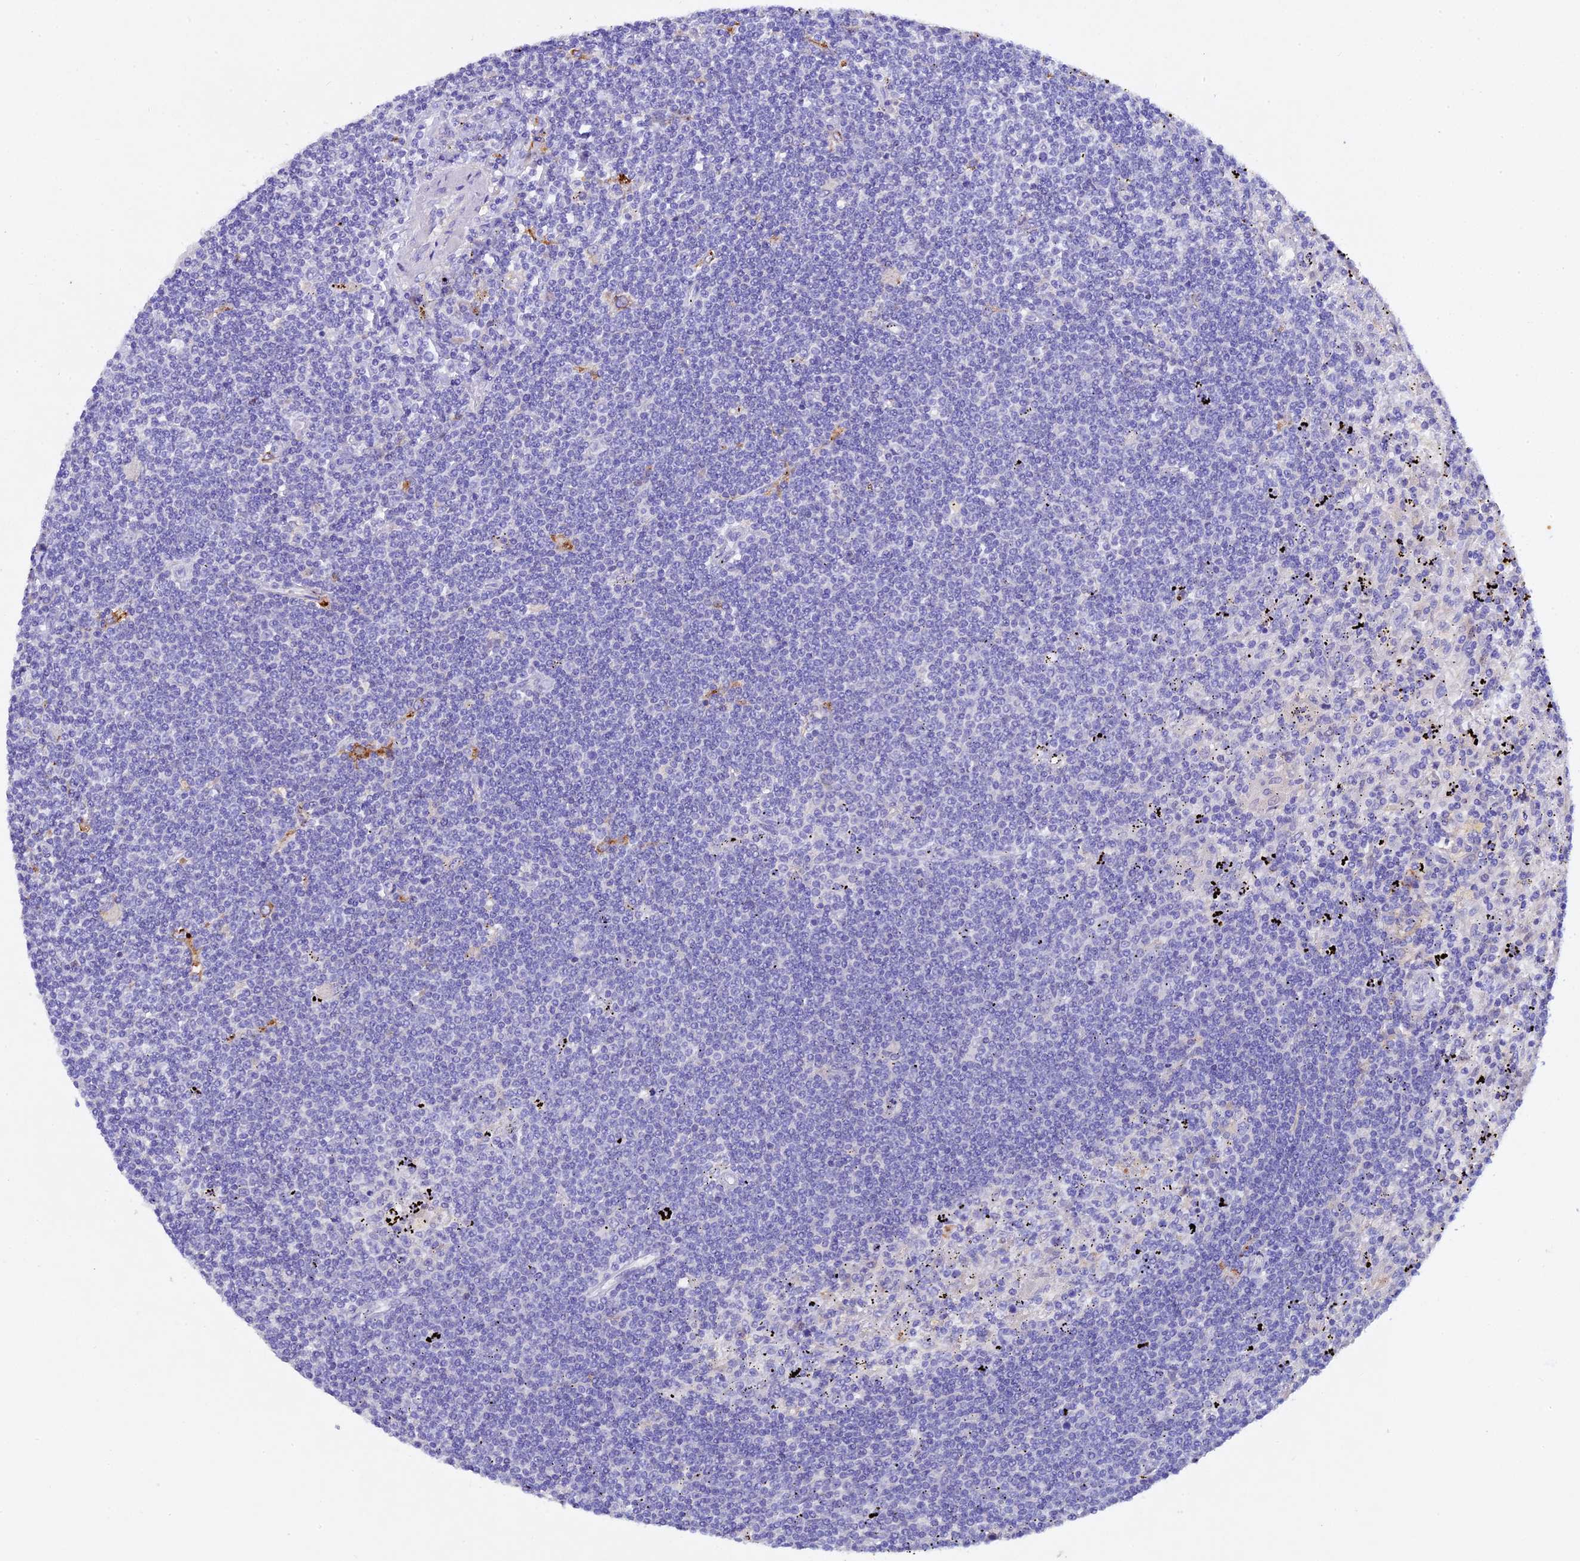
{"staining": {"intensity": "negative", "quantity": "none", "location": "none"}, "tissue": "lymphoma", "cell_type": "Tumor cells", "image_type": "cancer", "snomed": [{"axis": "morphology", "description": "Malignant lymphoma, non-Hodgkin's type, Low grade"}, {"axis": "topography", "description": "Spleen"}], "caption": "Tumor cells are negative for brown protein staining in lymphoma.", "gene": "TGDS", "patient": {"sex": "male", "age": 76}}